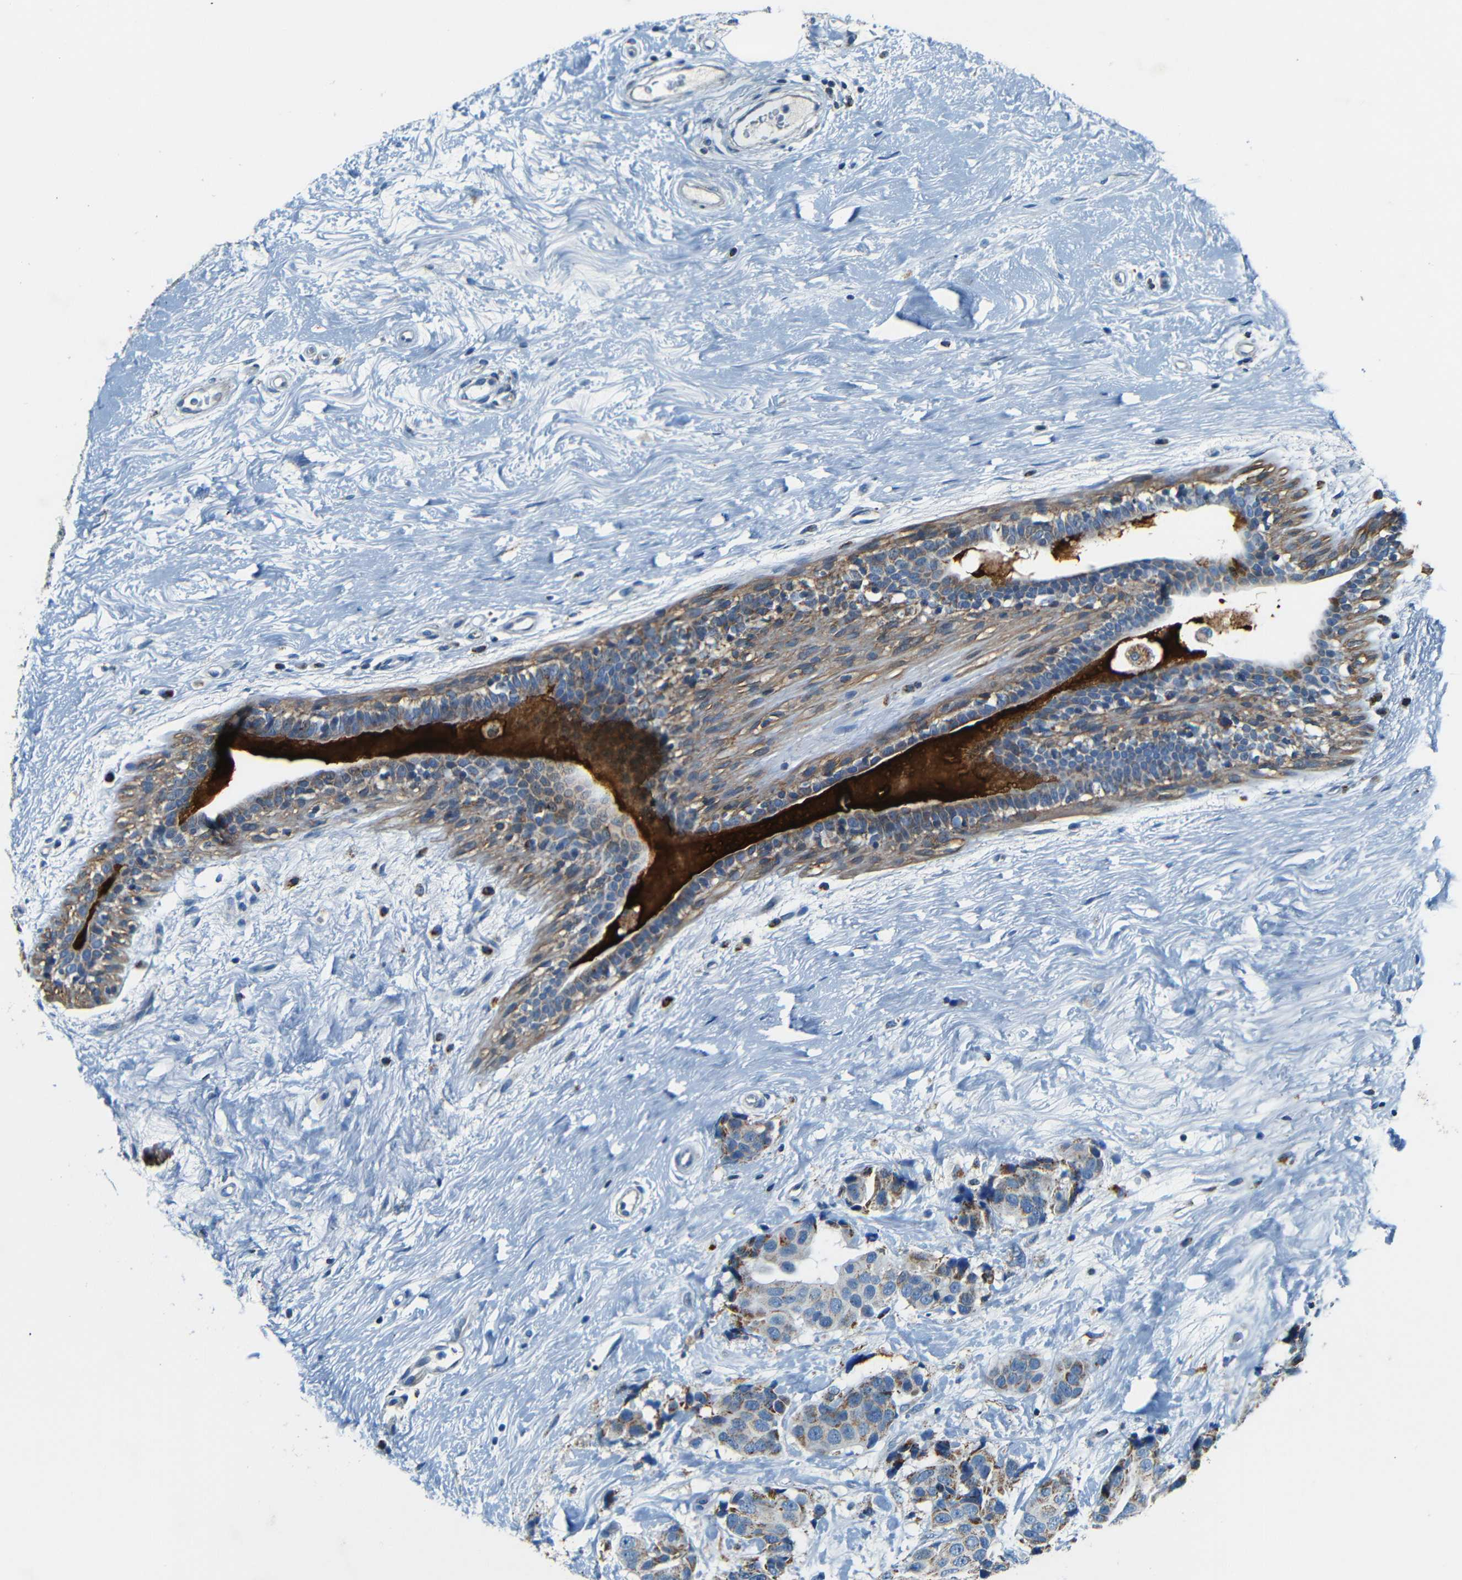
{"staining": {"intensity": "moderate", "quantity": "25%-75%", "location": "cytoplasmic/membranous"}, "tissue": "breast cancer", "cell_type": "Tumor cells", "image_type": "cancer", "snomed": [{"axis": "morphology", "description": "Normal tissue, NOS"}, {"axis": "morphology", "description": "Duct carcinoma"}, {"axis": "topography", "description": "Breast"}], "caption": "Human invasive ductal carcinoma (breast) stained with a protein marker displays moderate staining in tumor cells.", "gene": "WSCD2", "patient": {"sex": "female", "age": 39}}